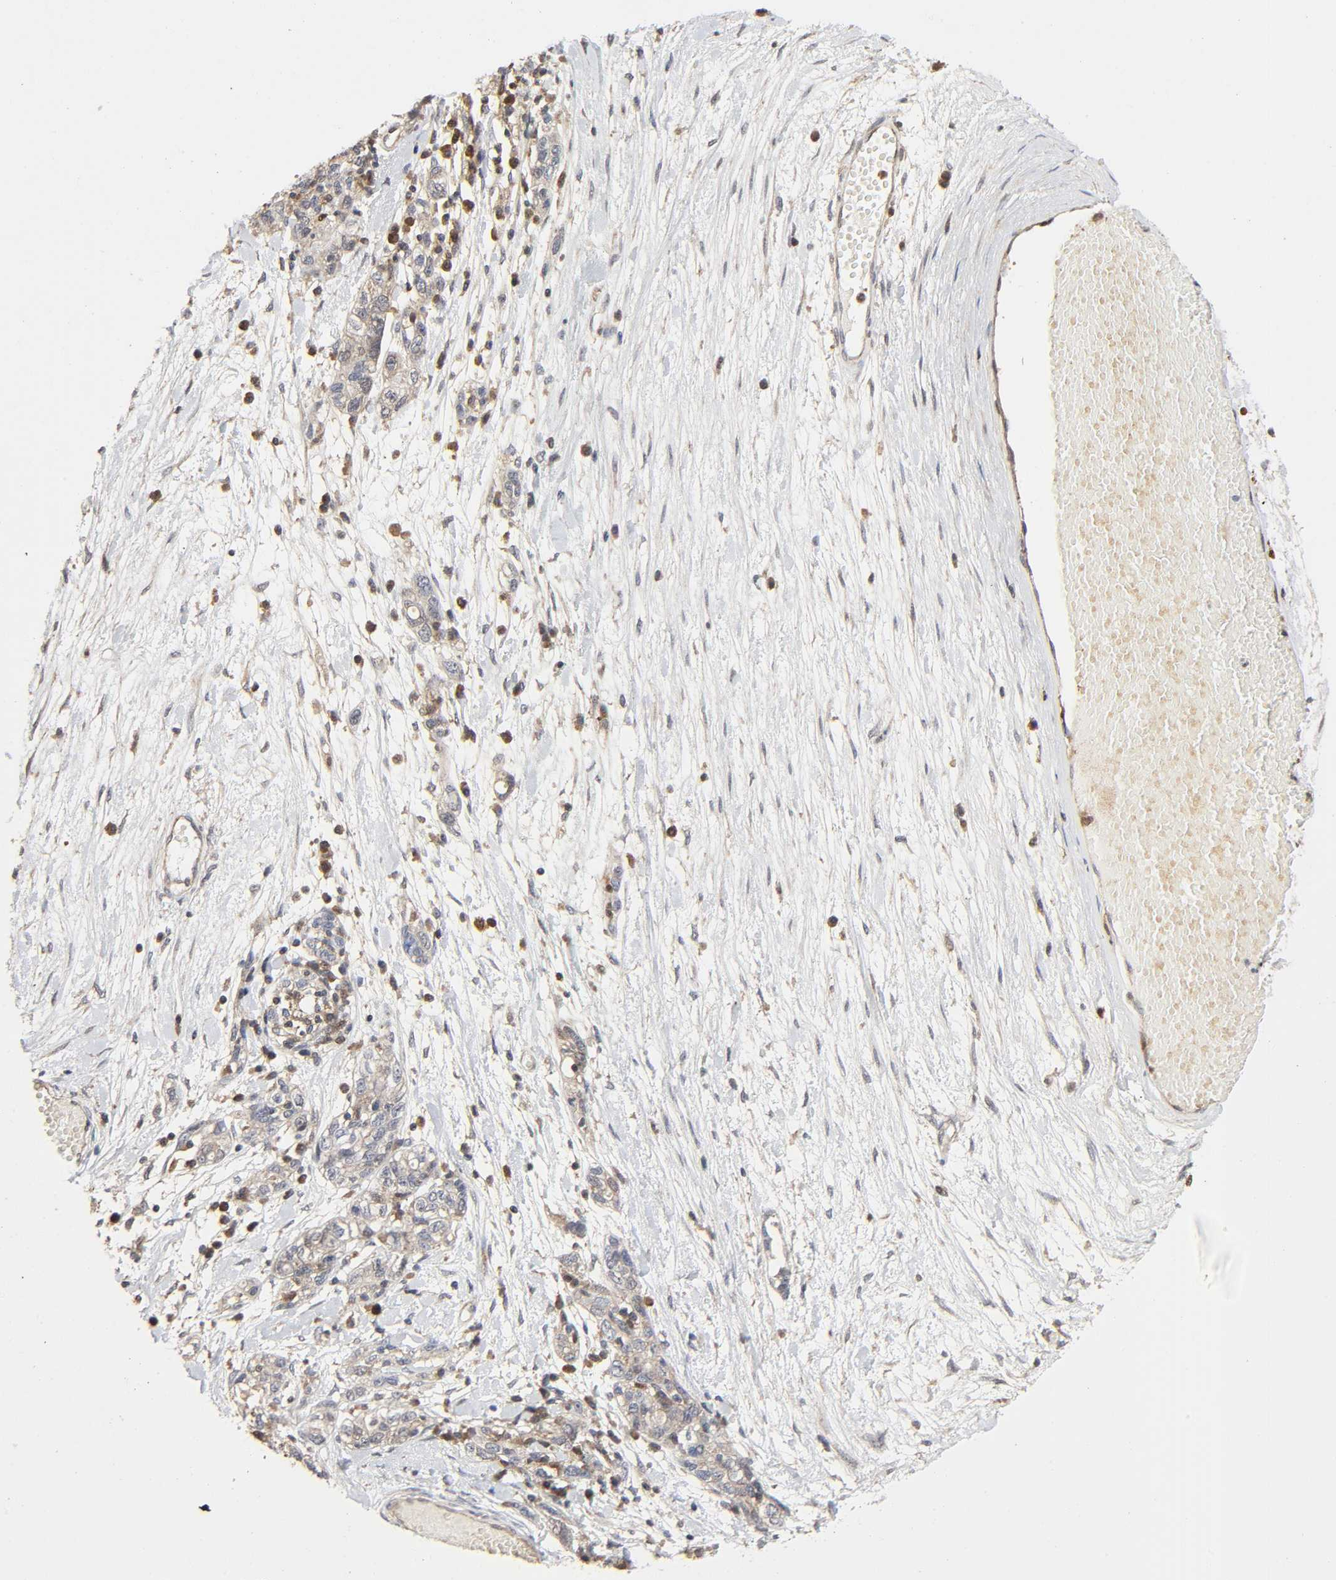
{"staining": {"intensity": "weak", "quantity": ">75%", "location": "cytoplasmic/membranous"}, "tissue": "ovarian cancer", "cell_type": "Tumor cells", "image_type": "cancer", "snomed": [{"axis": "morphology", "description": "Cystadenocarcinoma, serous, NOS"}, {"axis": "topography", "description": "Ovary"}], "caption": "Immunohistochemical staining of human ovarian cancer (serous cystadenocarcinoma) displays low levels of weak cytoplasmic/membranous protein staining in about >75% of tumor cells.", "gene": "CASP9", "patient": {"sex": "female", "age": 71}}